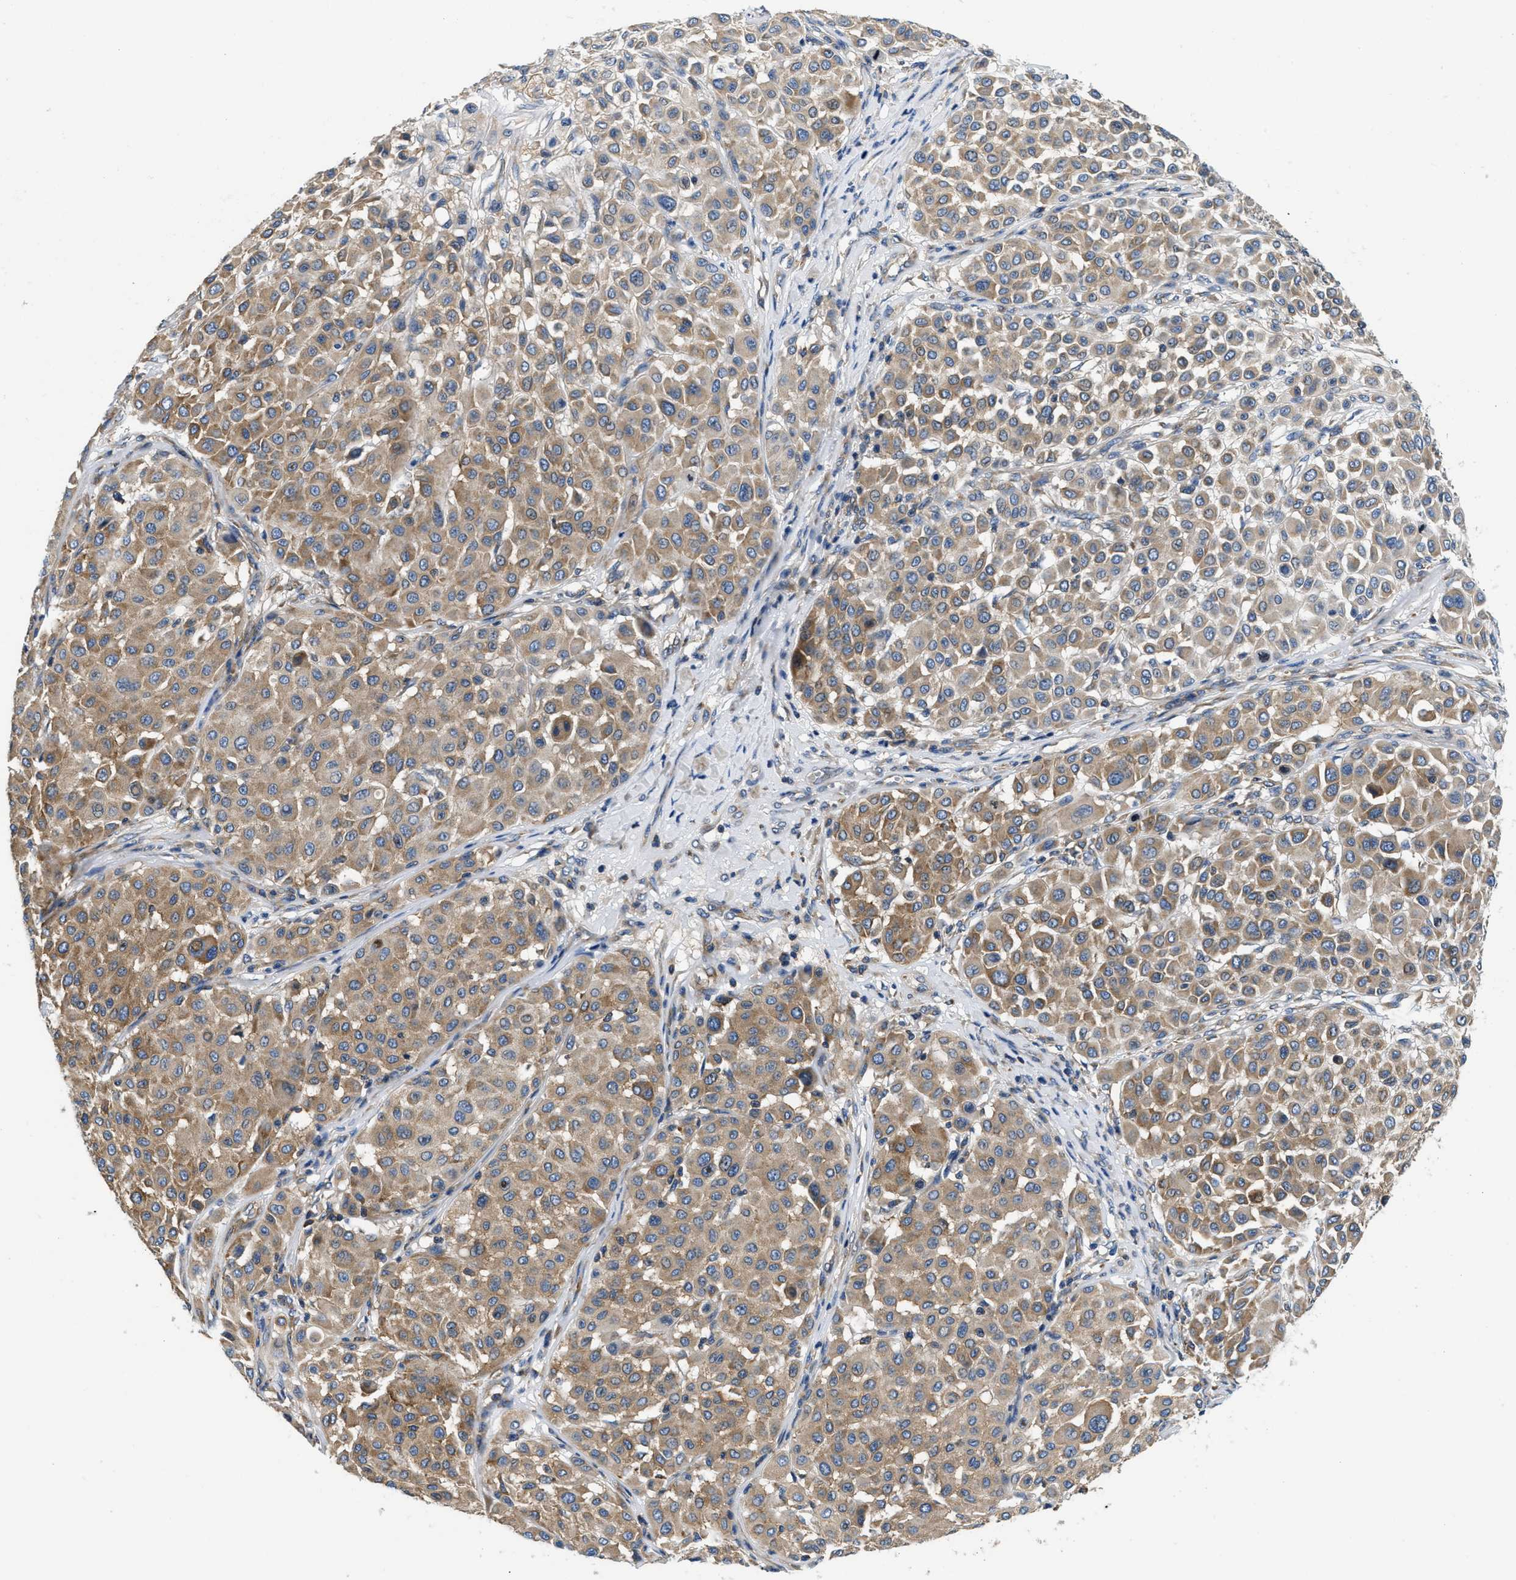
{"staining": {"intensity": "moderate", "quantity": ">75%", "location": "cytoplasmic/membranous"}, "tissue": "melanoma", "cell_type": "Tumor cells", "image_type": "cancer", "snomed": [{"axis": "morphology", "description": "Malignant melanoma, Metastatic site"}, {"axis": "topography", "description": "Soft tissue"}], "caption": "Malignant melanoma (metastatic site) was stained to show a protein in brown. There is medium levels of moderate cytoplasmic/membranous positivity in about >75% of tumor cells.", "gene": "ABCF1", "patient": {"sex": "male", "age": 41}}